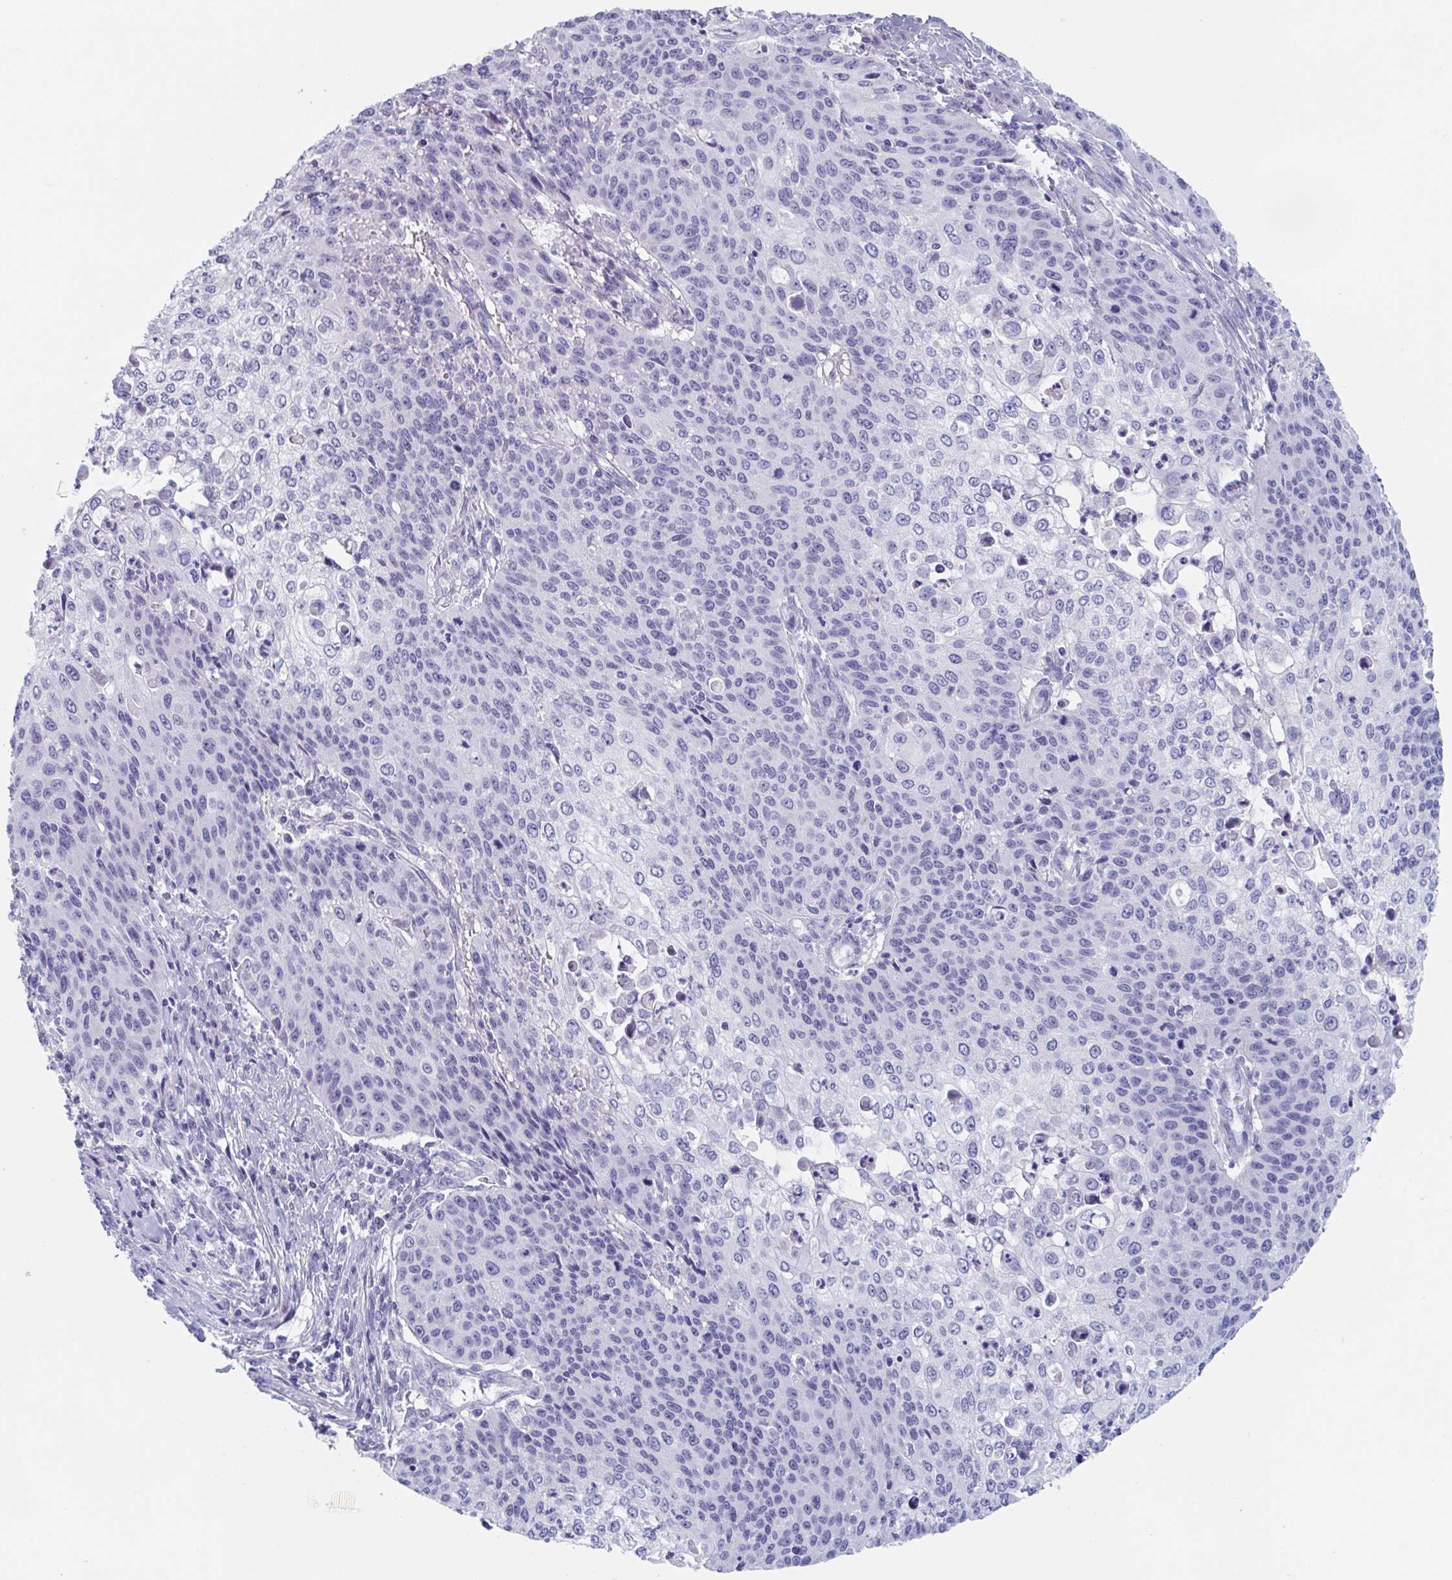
{"staining": {"intensity": "negative", "quantity": "none", "location": "none"}, "tissue": "cervical cancer", "cell_type": "Tumor cells", "image_type": "cancer", "snomed": [{"axis": "morphology", "description": "Squamous cell carcinoma, NOS"}, {"axis": "topography", "description": "Cervix"}], "caption": "Protein analysis of cervical cancer (squamous cell carcinoma) exhibits no significant expression in tumor cells. (Brightfield microscopy of DAB immunohistochemistry (IHC) at high magnification).", "gene": "DPEP3", "patient": {"sex": "female", "age": 65}}